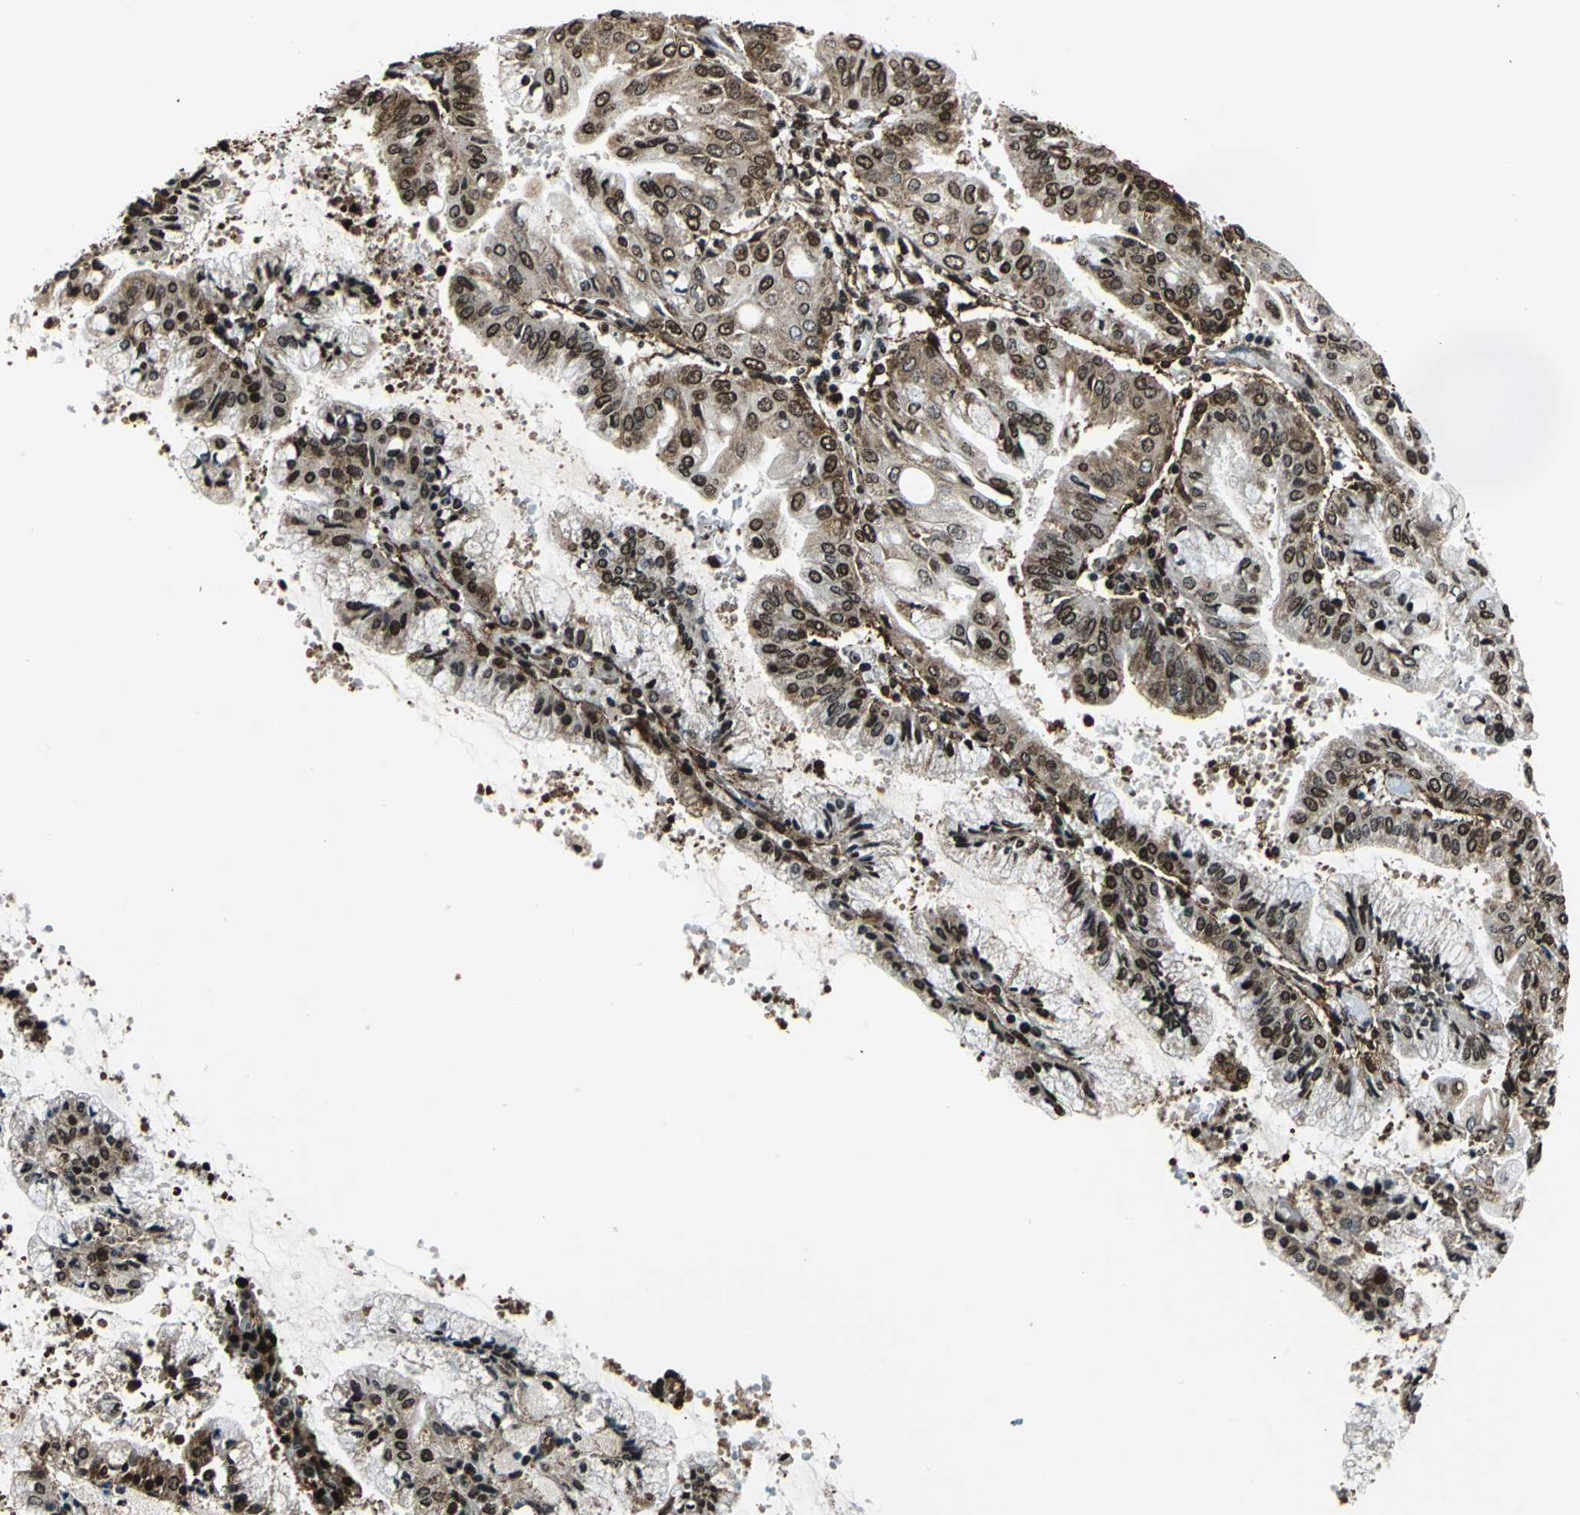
{"staining": {"intensity": "strong", "quantity": ">75%", "location": "cytoplasmic/membranous,nuclear"}, "tissue": "endometrial cancer", "cell_type": "Tumor cells", "image_type": "cancer", "snomed": [{"axis": "morphology", "description": "Adenocarcinoma, NOS"}, {"axis": "topography", "description": "Endometrium"}], "caption": "The image displays staining of endometrial adenocarcinoma, revealing strong cytoplasmic/membranous and nuclear protein staining (brown color) within tumor cells. Using DAB (brown) and hematoxylin (blue) stains, captured at high magnification using brightfield microscopy.", "gene": "APEX1", "patient": {"sex": "female", "age": 63}}